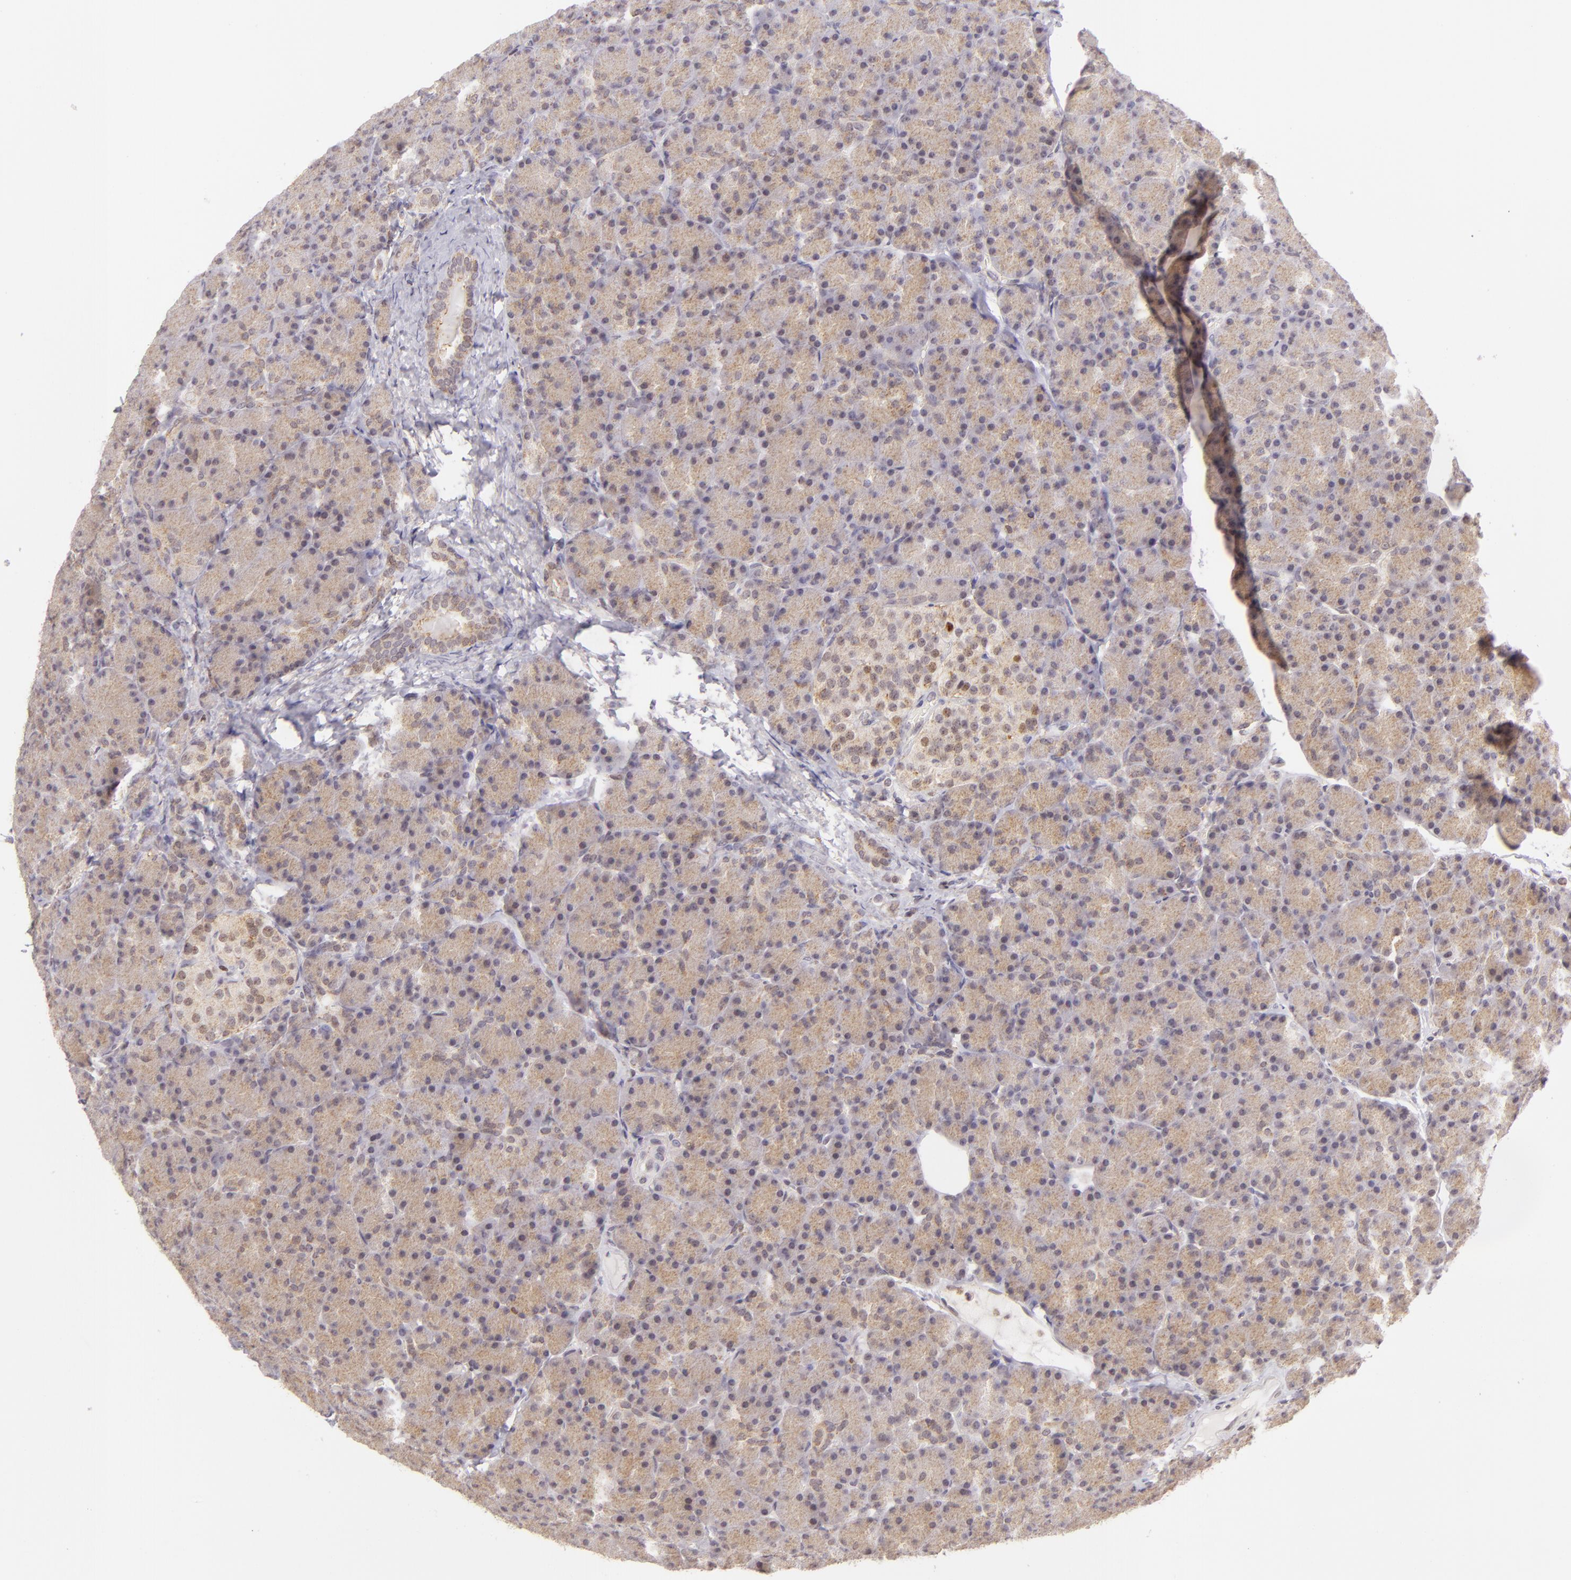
{"staining": {"intensity": "moderate", "quantity": ">75%", "location": "cytoplasmic/membranous"}, "tissue": "pancreas", "cell_type": "Exocrine glandular cells", "image_type": "normal", "snomed": [{"axis": "morphology", "description": "Normal tissue, NOS"}, {"axis": "topography", "description": "Pancreas"}], "caption": "Protein analysis of benign pancreas demonstrates moderate cytoplasmic/membranous positivity in about >75% of exocrine glandular cells.", "gene": "ENSG00000290315", "patient": {"sex": "female", "age": 43}}